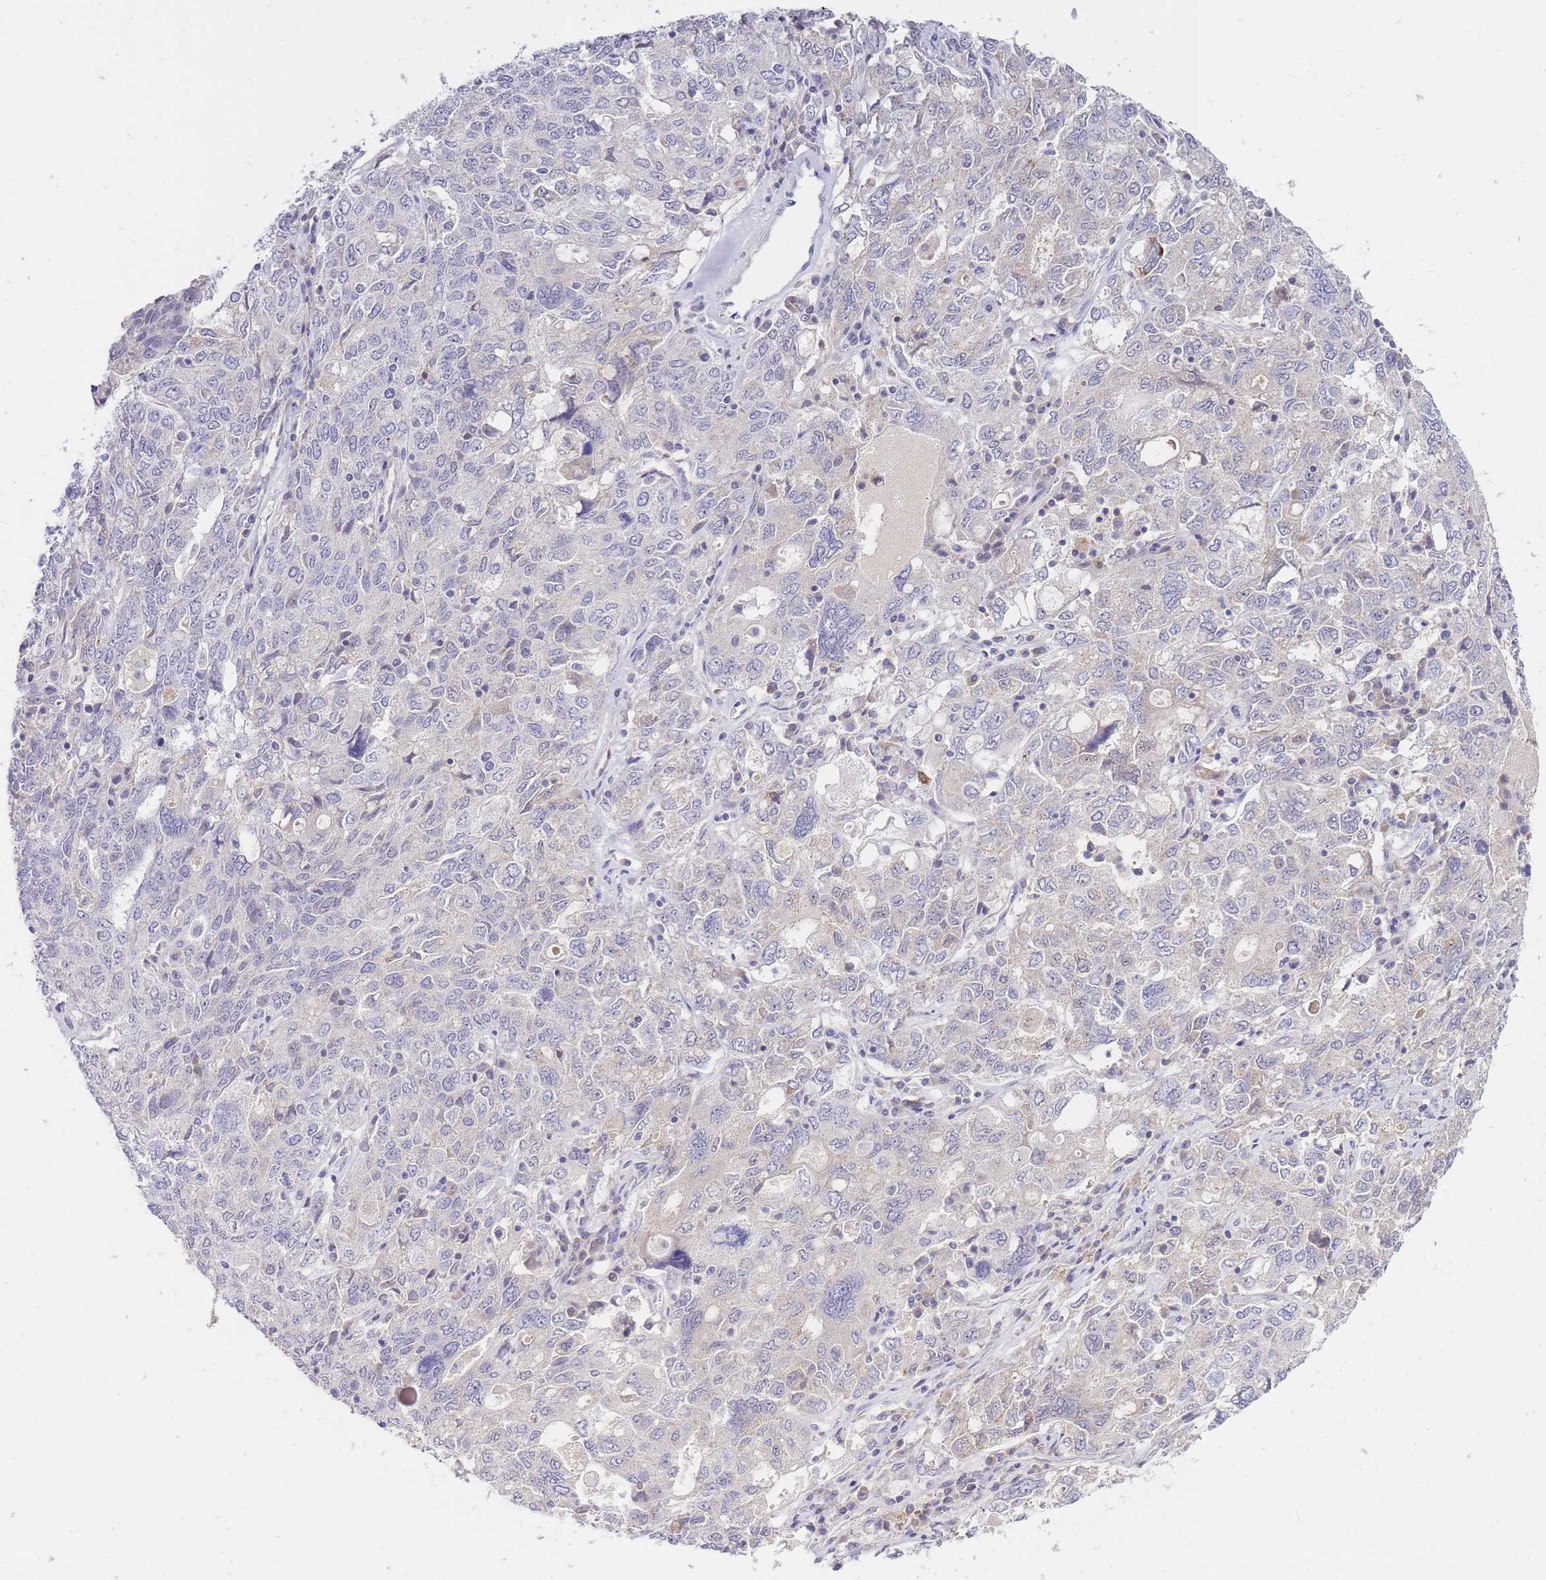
{"staining": {"intensity": "negative", "quantity": "none", "location": "none"}, "tissue": "ovarian cancer", "cell_type": "Tumor cells", "image_type": "cancer", "snomed": [{"axis": "morphology", "description": "Carcinoma, endometroid"}, {"axis": "topography", "description": "Ovary"}], "caption": "Immunohistochemical staining of human ovarian cancer reveals no significant staining in tumor cells.", "gene": "STK25", "patient": {"sex": "female", "age": 62}}